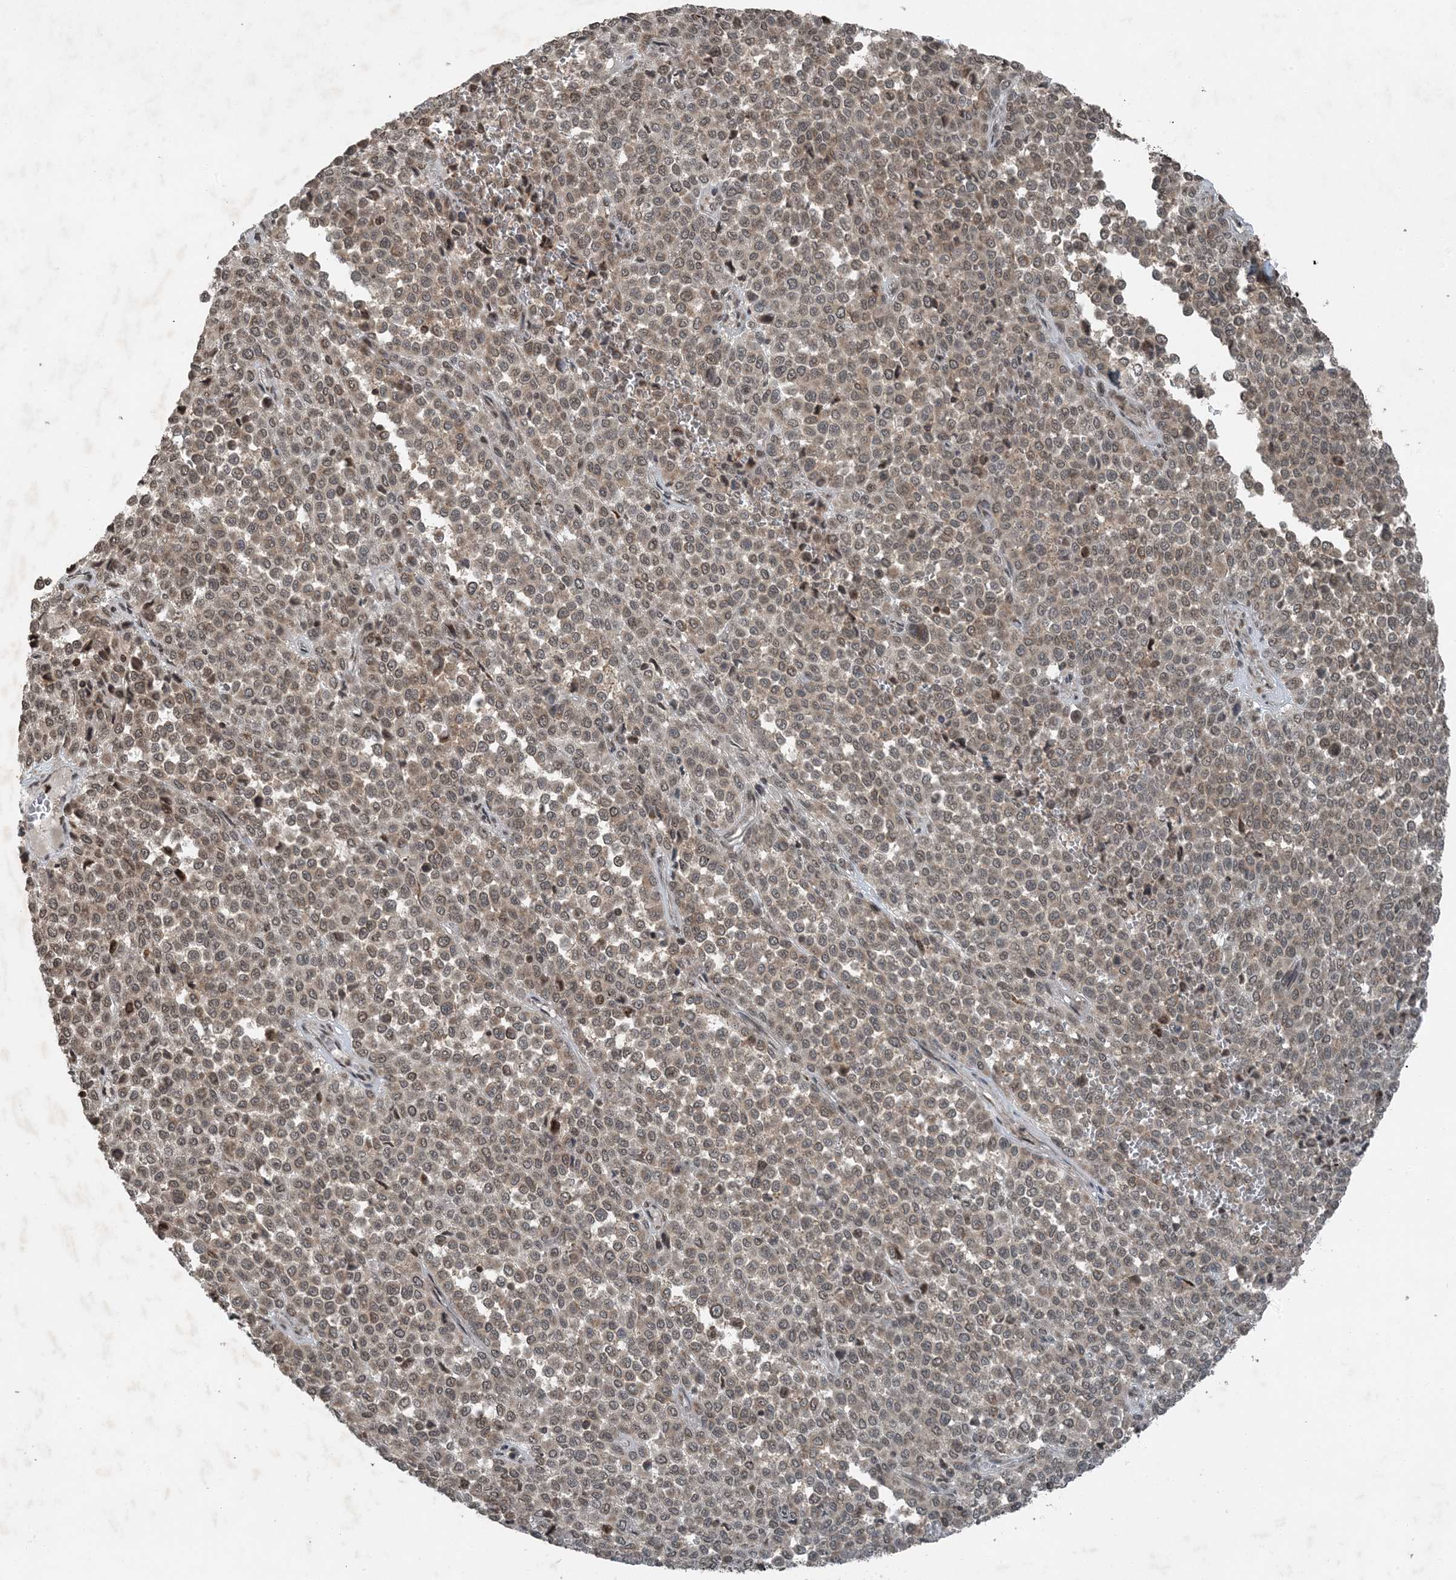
{"staining": {"intensity": "weak", "quantity": ">75%", "location": "cytoplasmic/membranous,nuclear"}, "tissue": "melanoma", "cell_type": "Tumor cells", "image_type": "cancer", "snomed": [{"axis": "morphology", "description": "Malignant melanoma, Metastatic site"}, {"axis": "topography", "description": "Pancreas"}], "caption": "Protein staining of malignant melanoma (metastatic site) tissue shows weak cytoplasmic/membranous and nuclear positivity in approximately >75% of tumor cells.", "gene": "ZFAND2B", "patient": {"sex": "female", "age": 30}}